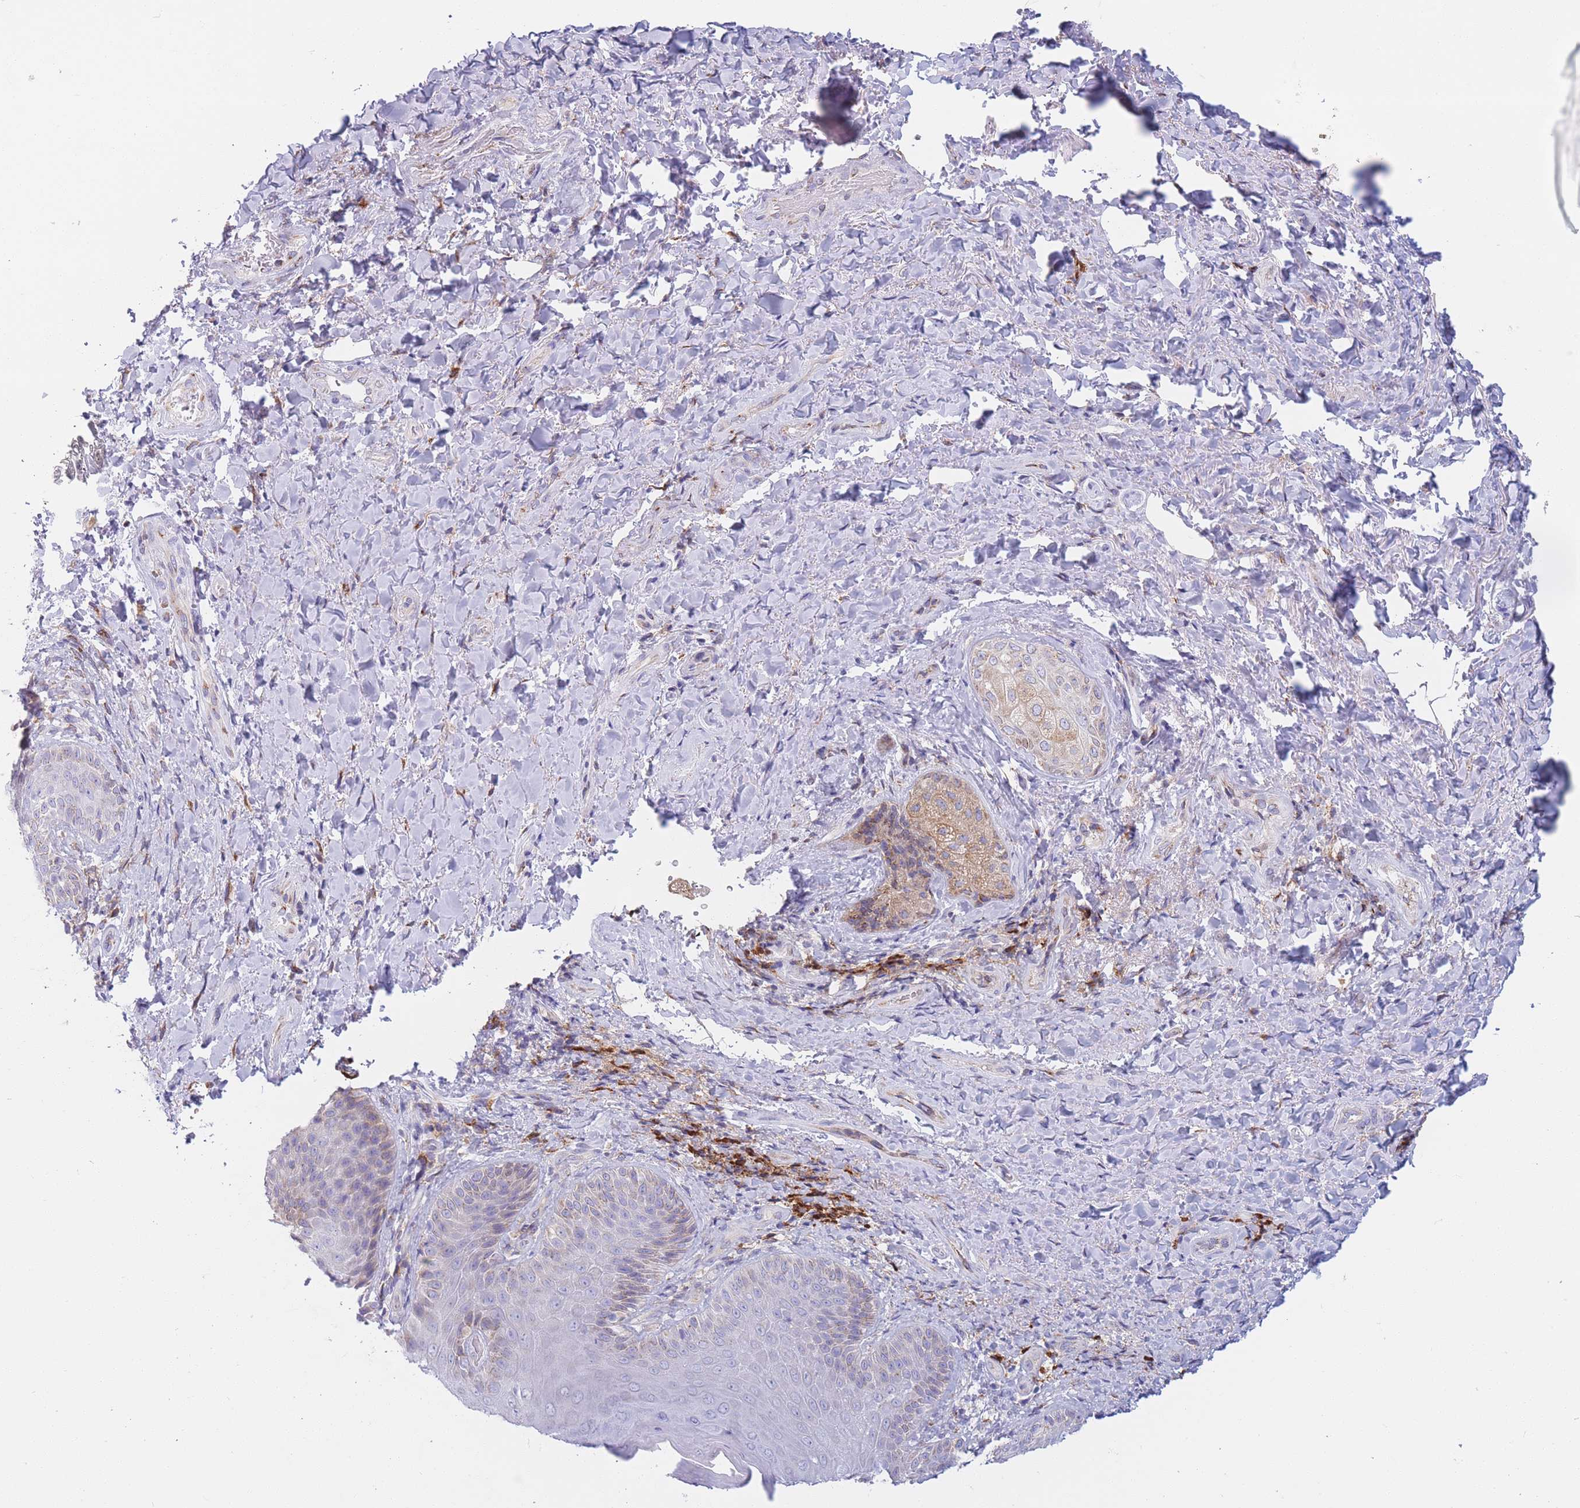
{"staining": {"intensity": "weak", "quantity": "25%-75%", "location": "cytoplasmic/membranous"}, "tissue": "skin", "cell_type": "Epidermal cells", "image_type": "normal", "snomed": [{"axis": "morphology", "description": "Normal tissue, NOS"}, {"axis": "topography", "description": "Anal"}], "caption": "Protein expression analysis of benign skin displays weak cytoplasmic/membranous staining in approximately 25%-75% of epidermal cells. (Stains: DAB in brown, nuclei in blue, Microscopy: brightfield microscopy at high magnification).", "gene": "MRPL30", "patient": {"sex": "female", "age": 89}}